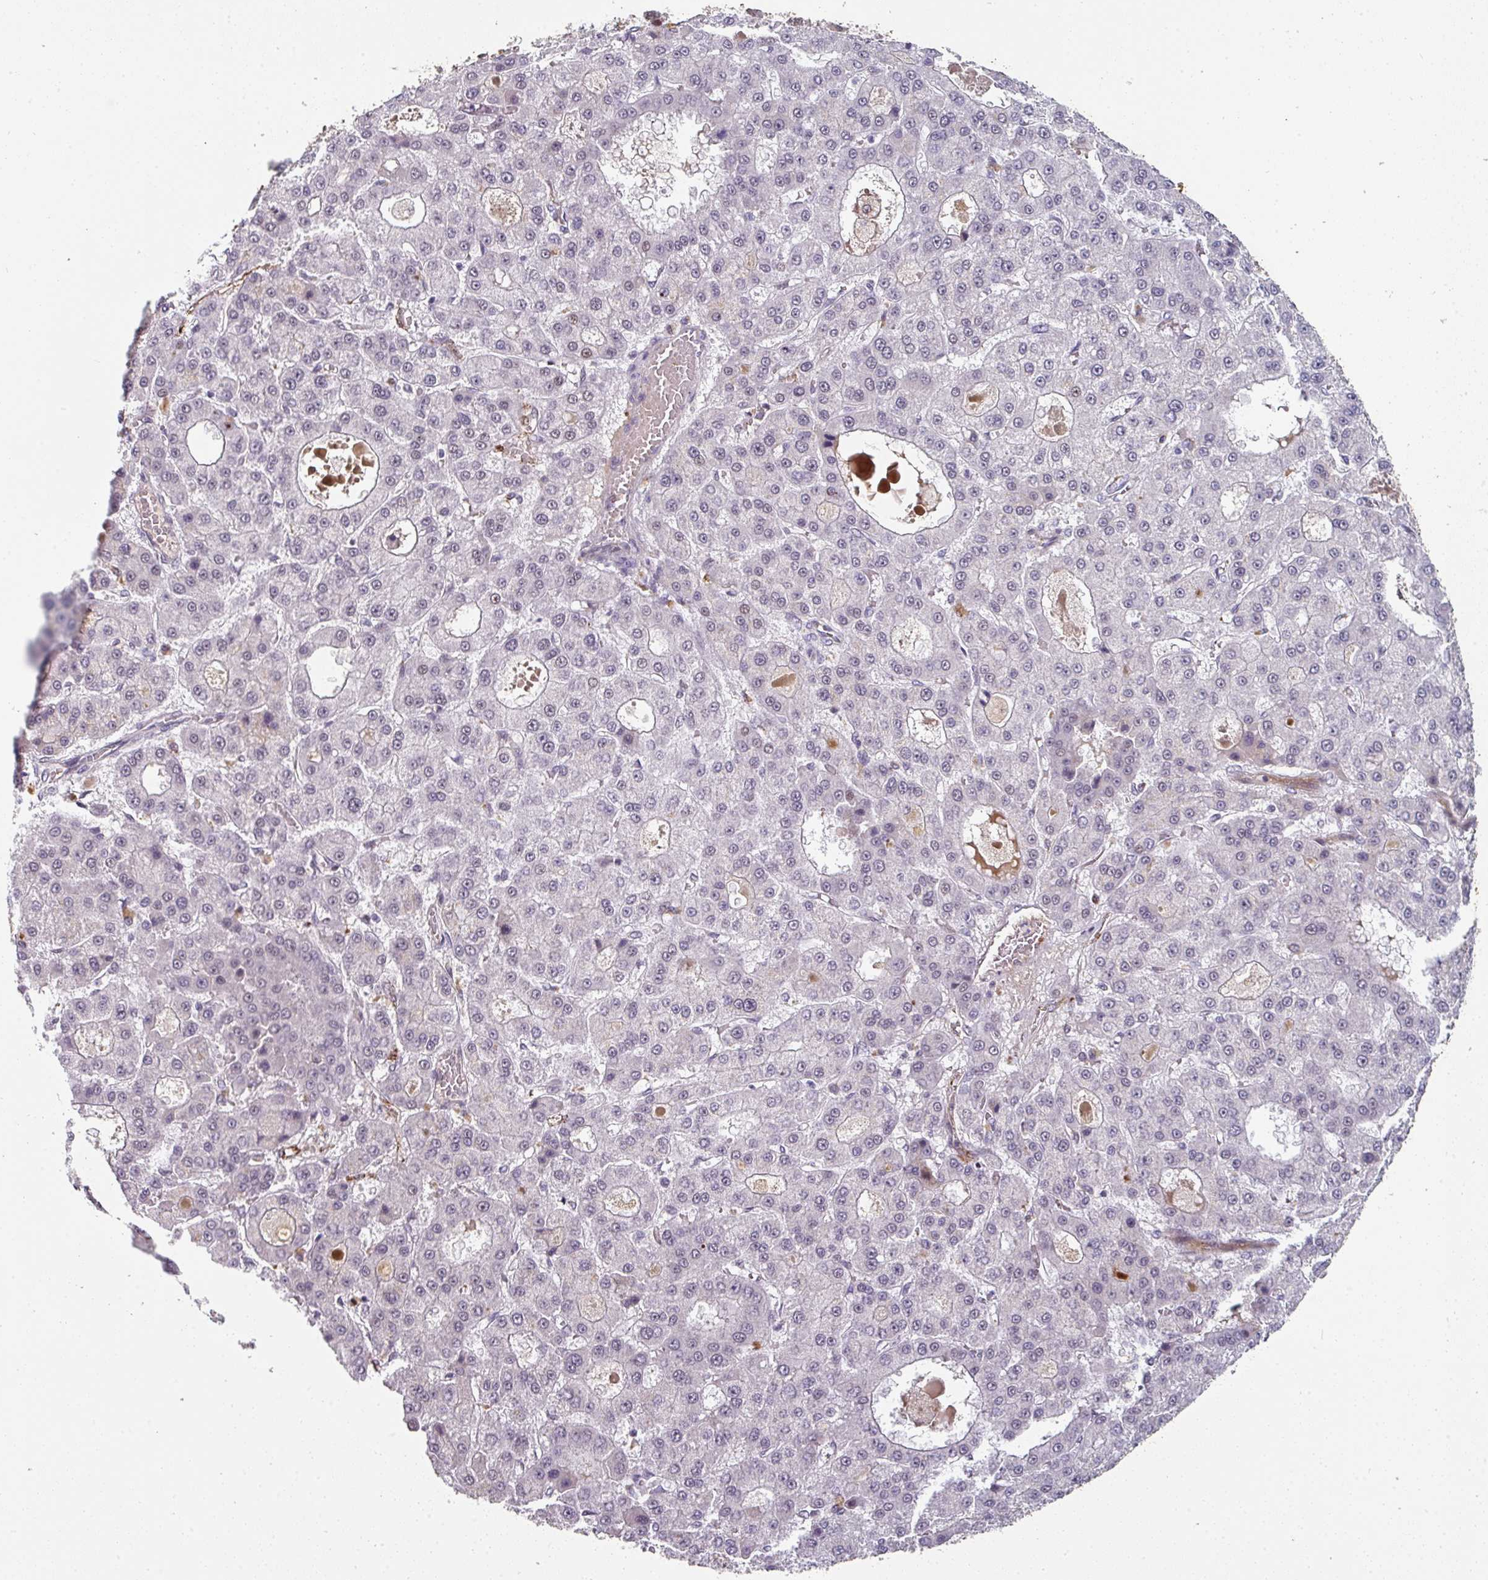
{"staining": {"intensity": "negative", "quantity": "none", "location": "none"}, "tissue": "liver cancer", "cell_type": "Tumor cells", "image_type": "cancer", "snomed": [{"axis": "morphology", "description": "Carcinoma, Hepatocellular, NOS"}, {"axis": "topography", "description": "Liver"}], "caption": "Protein analysis of liver cancer (hepatocellular carcinoma) reveals no significant staining in tumor cells.", "gene": "SIDT2", "patient": {"sex": "male", "age": 70}}